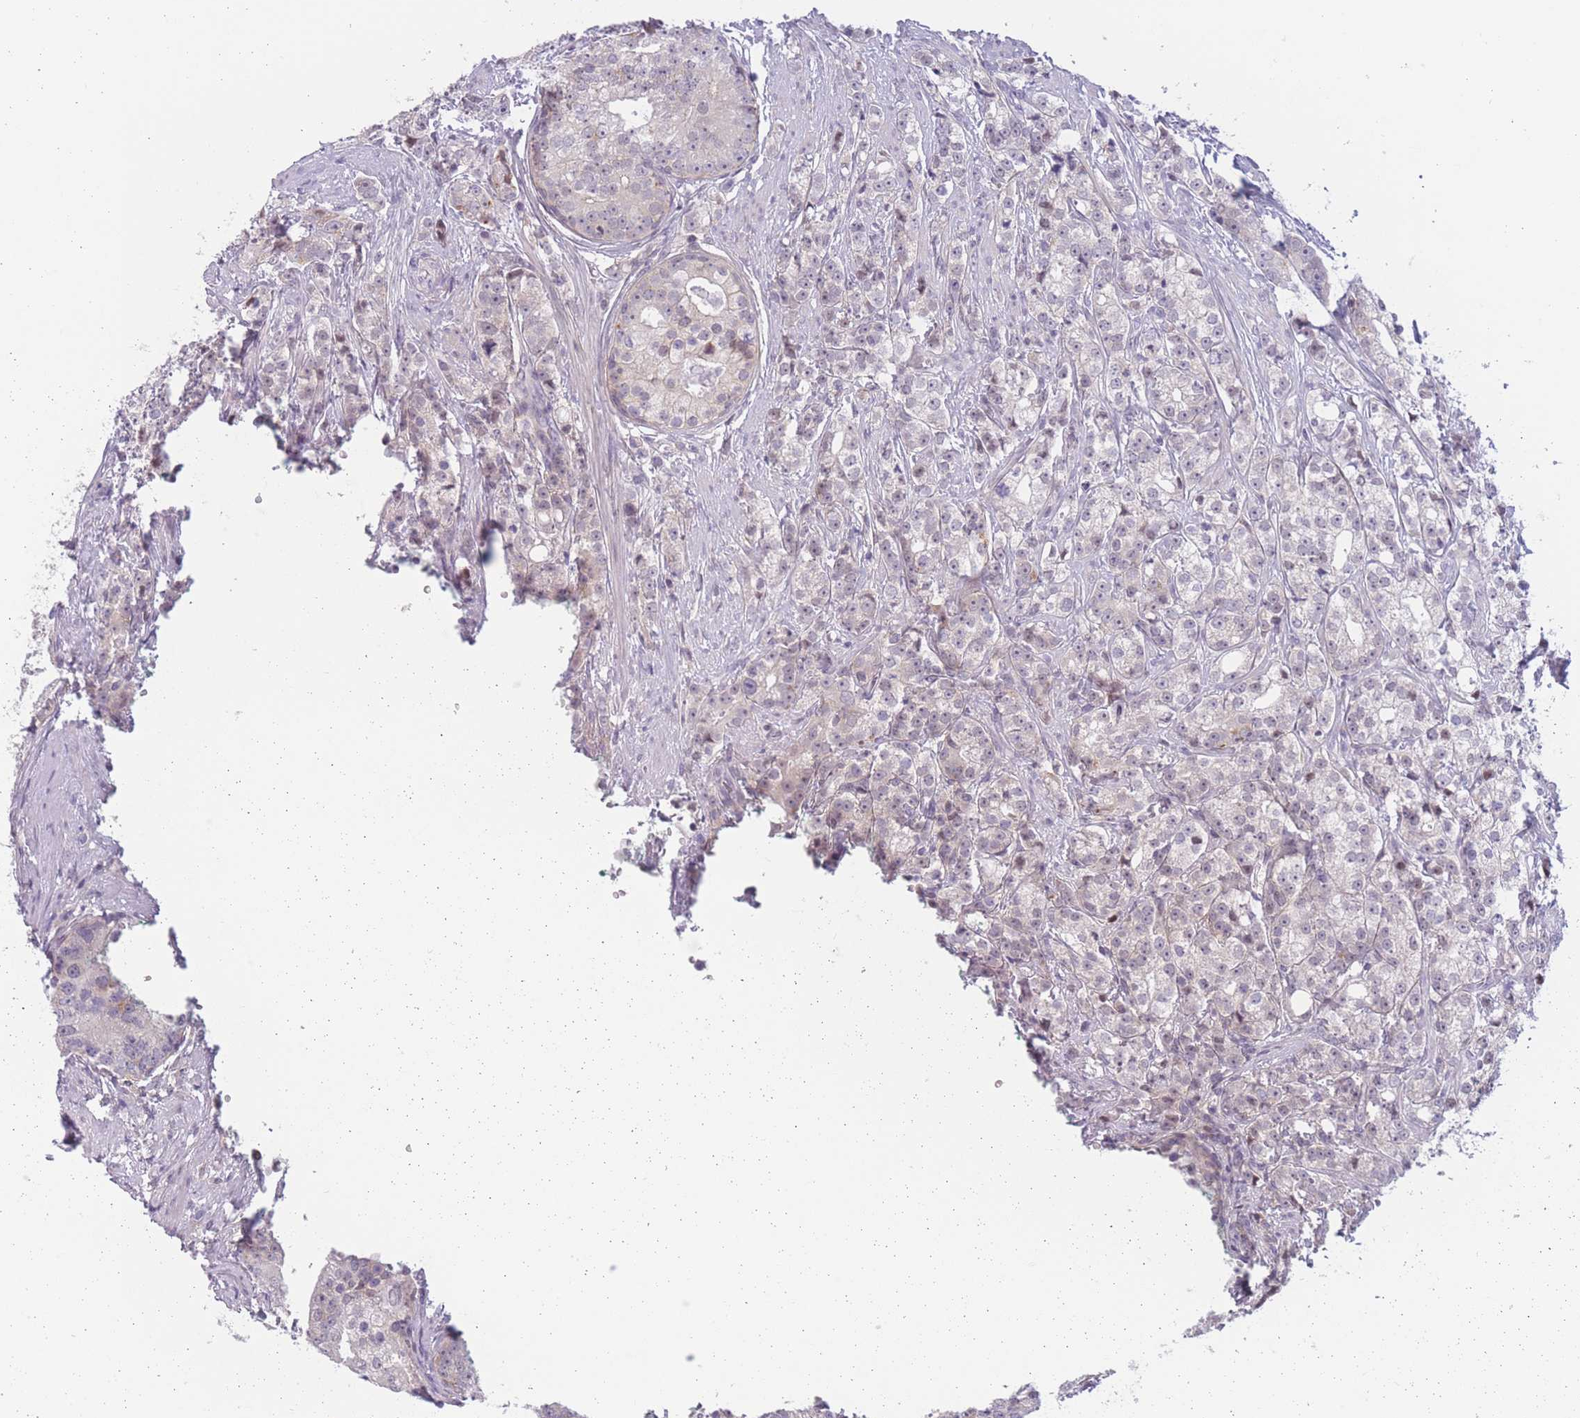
{"staining": {"intensity": "negative", "quantity": "none", "location": "none"}, "tissue": "prostate cancer", "cell_type": "Tumor cells", "image_type": "cancer", "snomed": [{"axis": "morphology", "description": "Adenocarcinoma, High grade"}, {"axis": "topography", "description": "Prostate"}], "caption": "Immunohistochemical staining of prostate cancer reveals no significant positivity in tumor cells.", "gene": "ZNF439", "patient": {"sex": "male", "age": 69}}